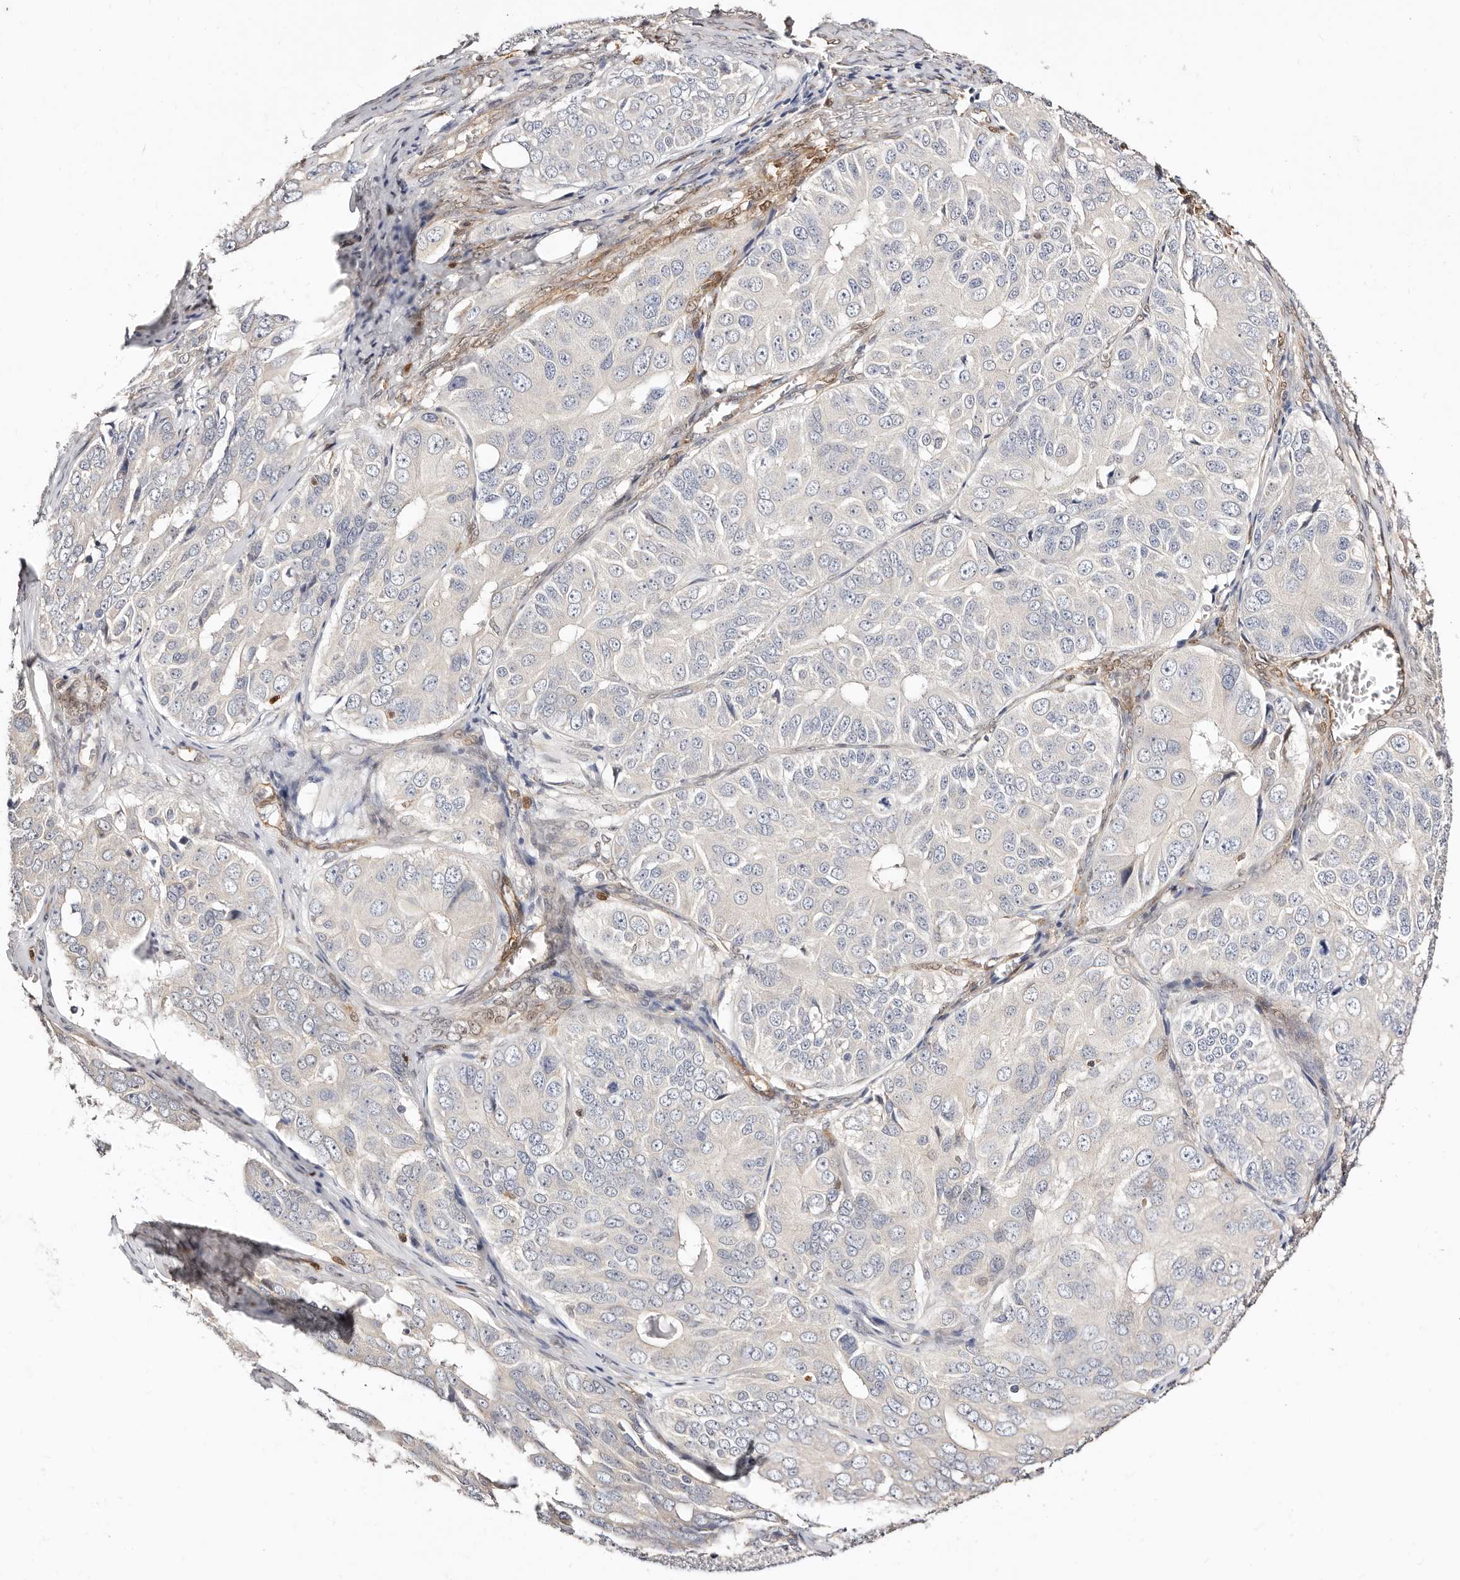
{"staining": {"intensity": "negative", "quantity": "none", "location": "none"}, "tissue": "ovarian cancer", "cell_type": "Tumor cells", "image_type": "cancer", "snomed": [{"axis": "morphology", "description": "Carcinoma, endometroid"}, {"axis": "topography", "description": "Ovary"}], "caption": "Immunohistochemistry image of neoplastic tissue: ovarian cancer (endometroid carcinoma) stained with DAB (3,3'-diaminobenzidine) reveals no significant protein staining in tumor cells.", "gene": "STAT5A", "patient": {"sex": "female", "age": 51}}